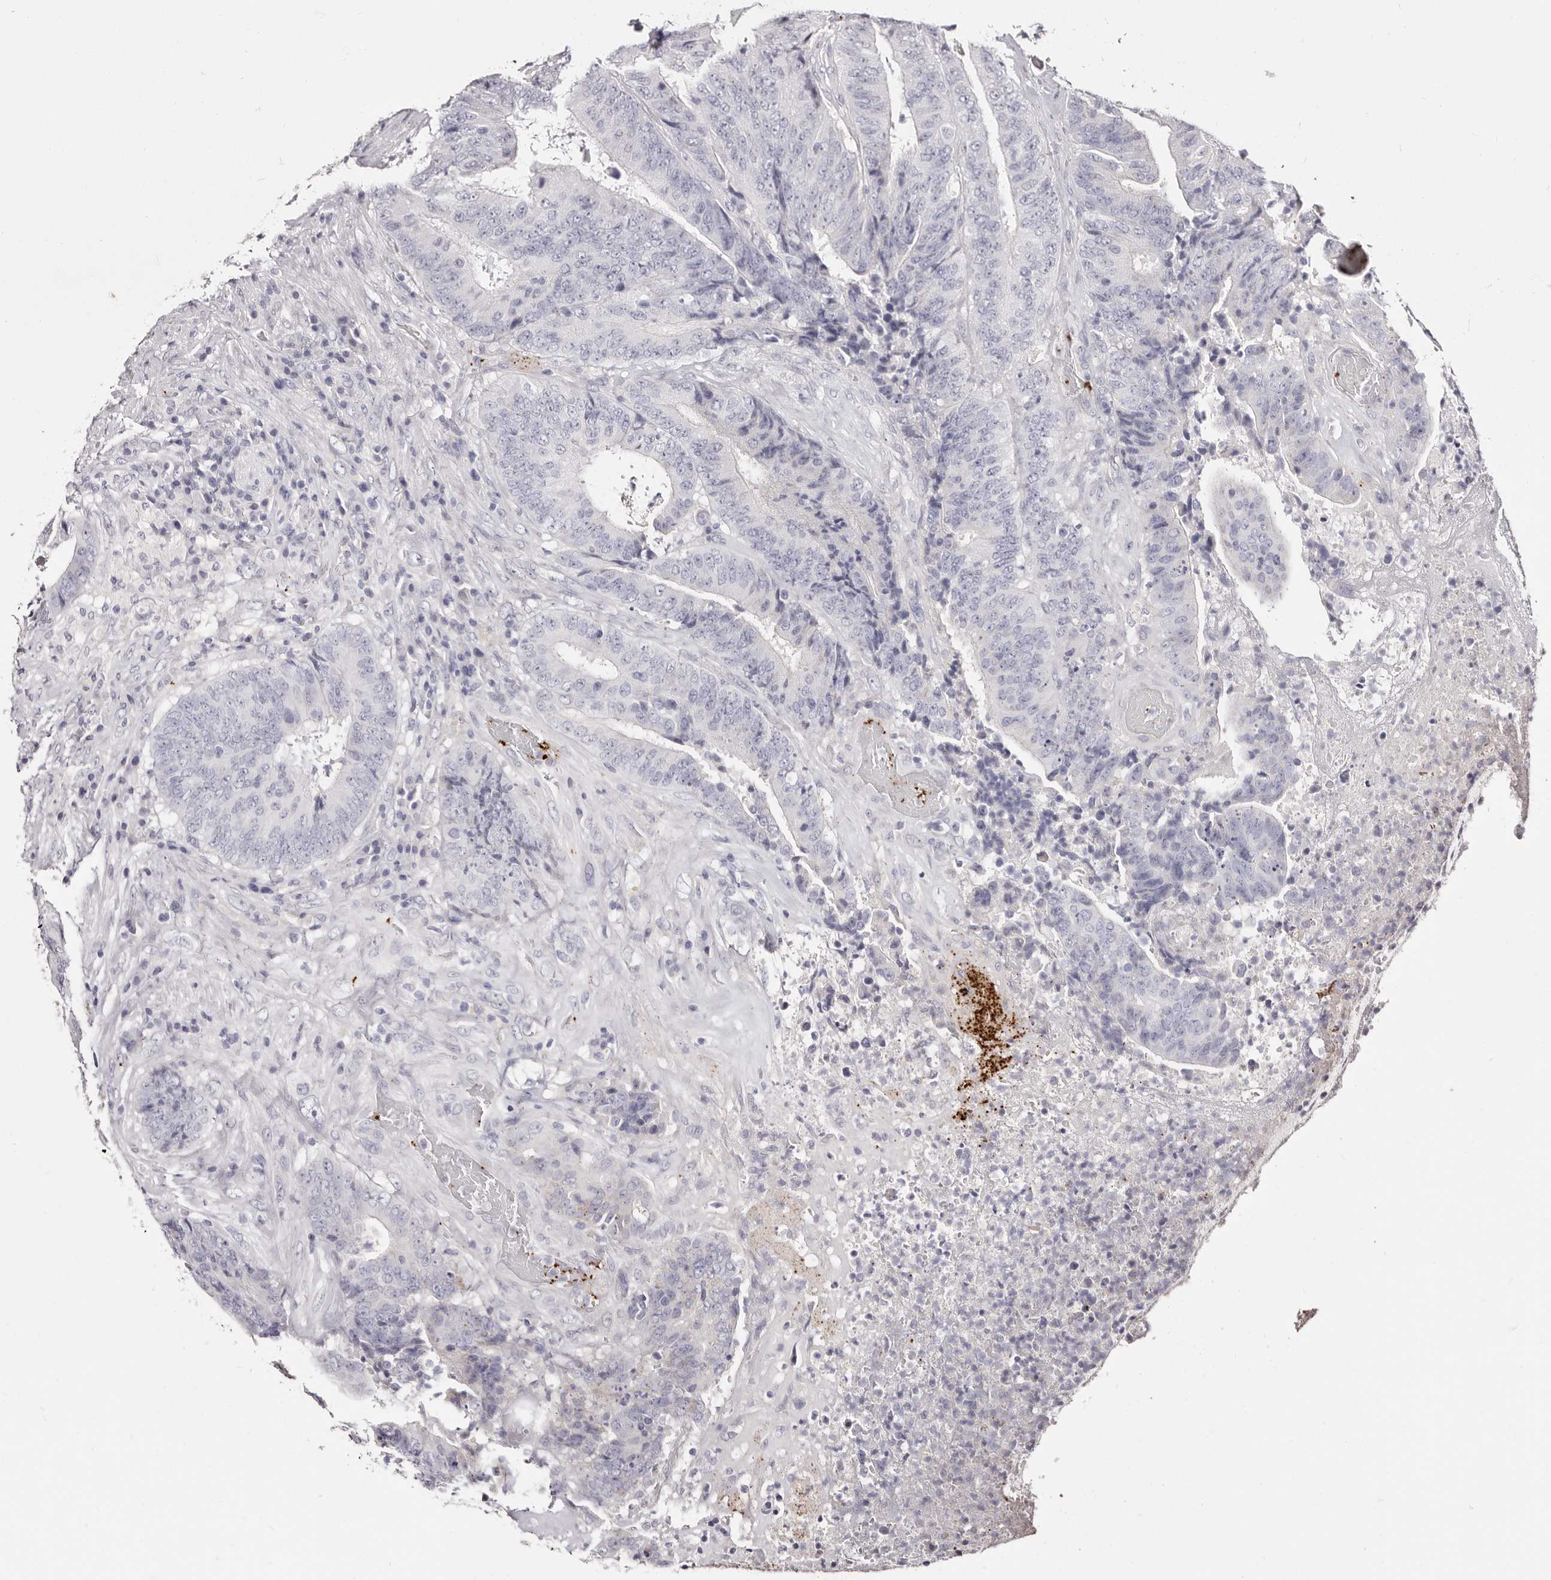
{"staining": {"intensity": "negative", "quantity": "none", "location": "none"}, "tissue": "colorectal cancer", "cell_type": "Tumor cells", "image_type": "cancer", "snomed": [{"axis": "morphology", "description": "Adenocarcinoma, NOS"}, {"axis": "topography", "description": "Rectum"}], "caption": "Immunohistochemistry (IHC) of adenocarcinoma (colorectal) reveals no expression in tumor cells. (DAB immunohistochemistry with hematoxylin counter stain).", "gene": "PF4", "patient": {"sex": "male", "age": 72}}